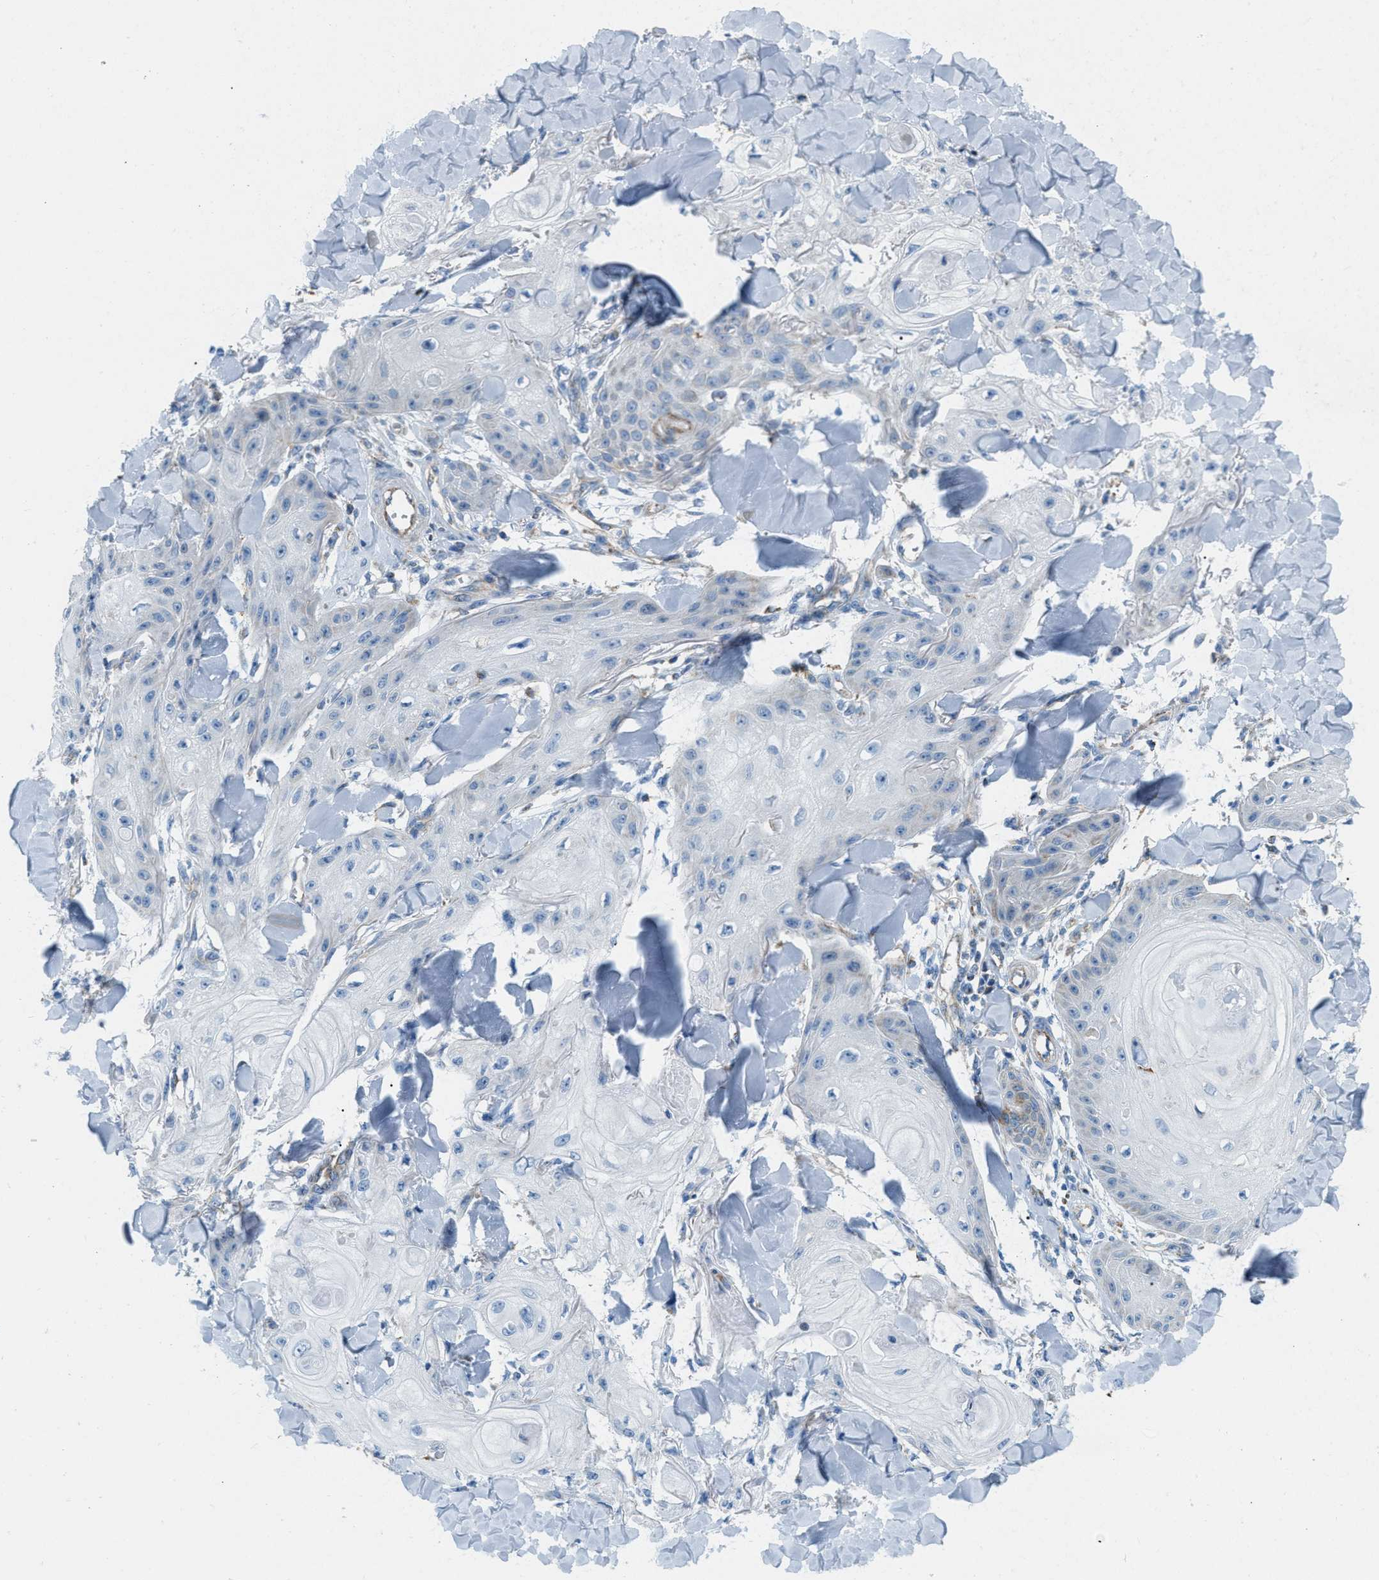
{"staining": {"intensity": "negative", "quantity": "none", "location": "none"}, "tissue": "skin cancer", "cell_type": "Tumor cells", "image_type": "cancer", "snomed": [{"axis": "morphology", "description": "Squamous cell carcinoma, NOS"}, {"axis": "topography", "description": "Skin"}], "caption": "High power microscopy micrograph of an immunohistochemistry image of skin cancer (squamous cell carcinoma), revealing no significant expression in tumor cells.", "gene": "JADE1", "patient": {"sex": "male", "age": 74}}